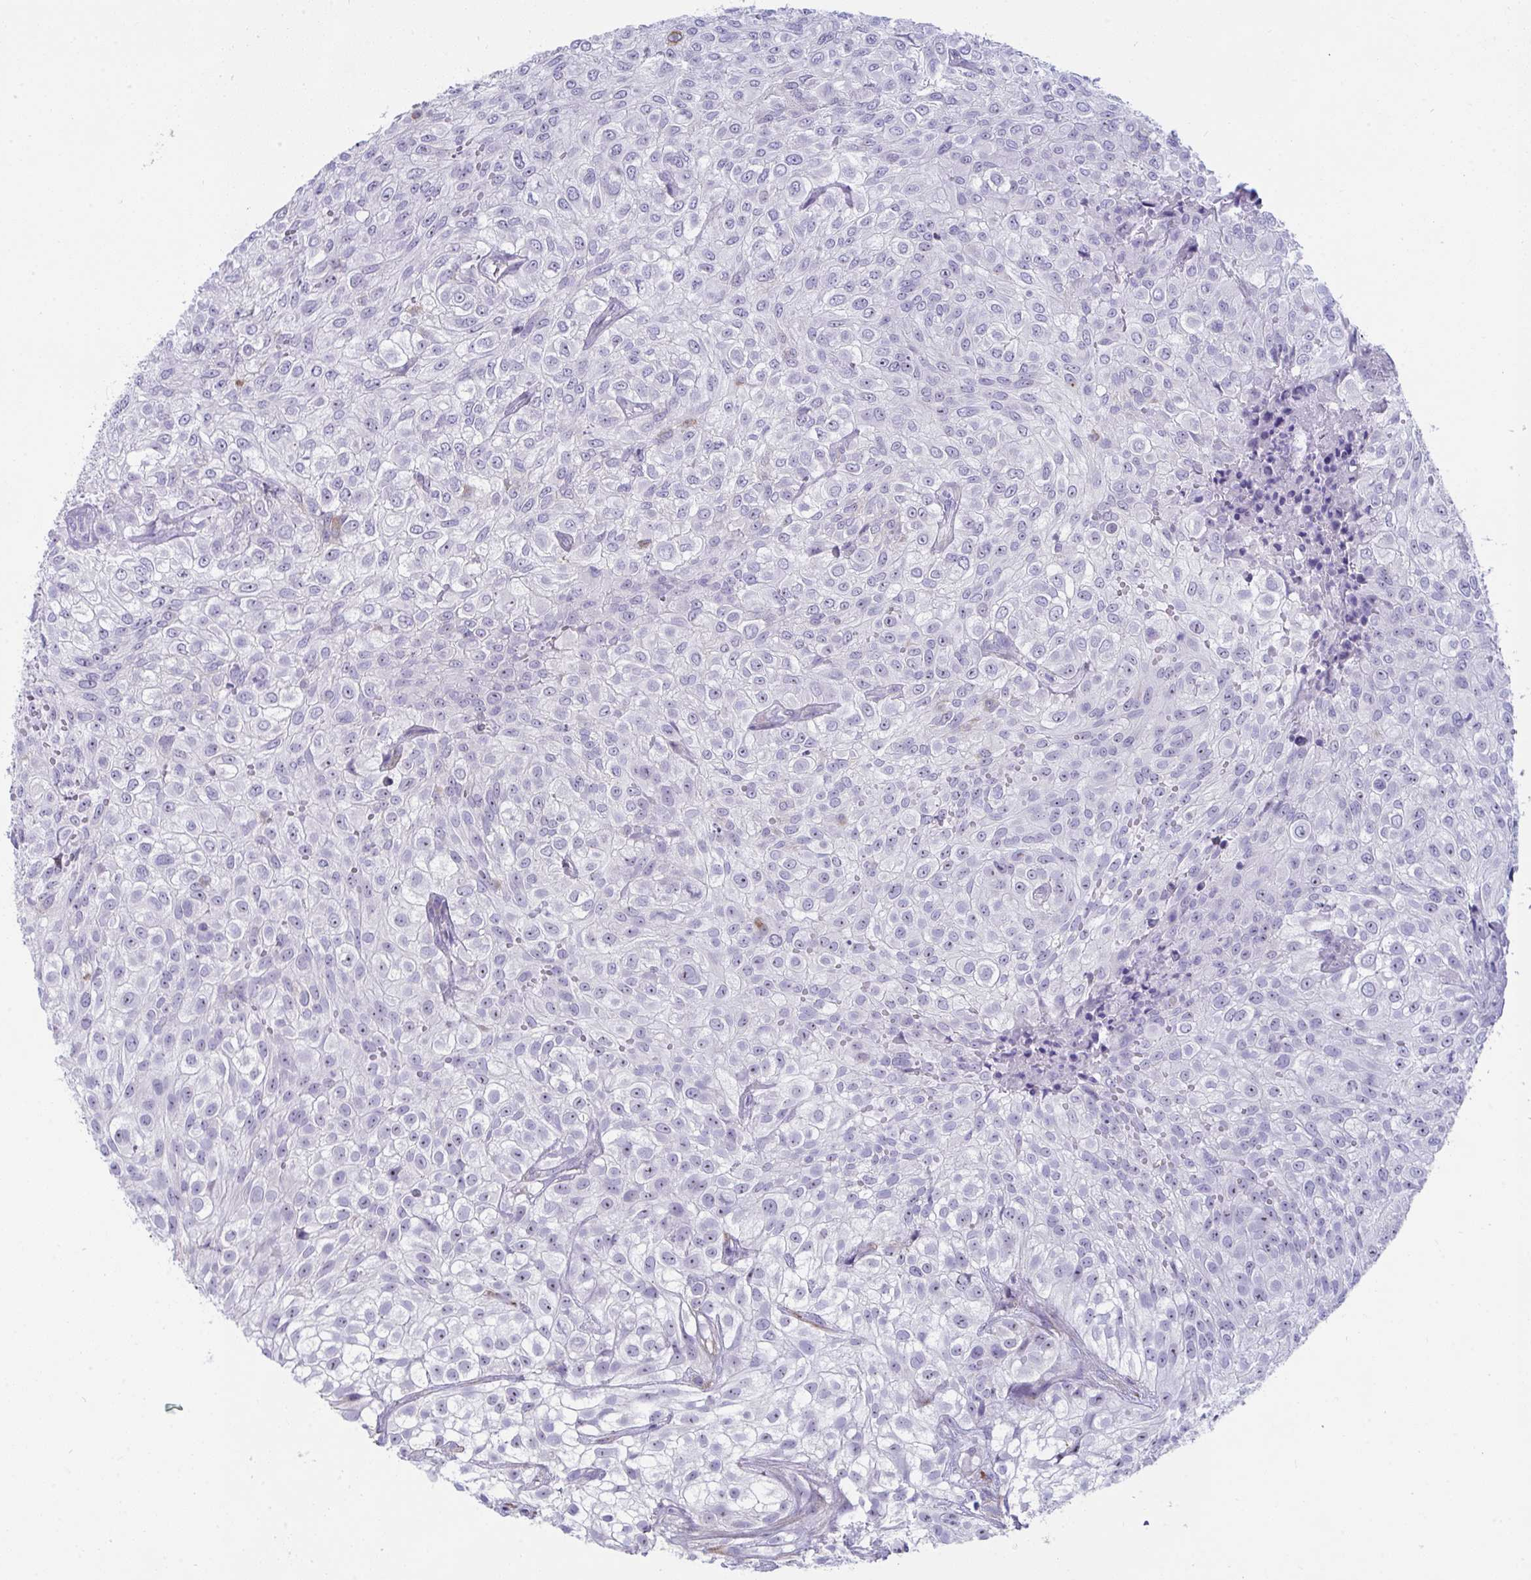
{"staining": {"intensity": "weak", "quantity": "<25%", "location": "nuclear"}, "tissue": "urothelial cancer", "cell_type": "Tumor cells", "image_type": "cancer", "snomed": [{"axis": "morphology", "description": "Urothelial carcinoma, High grade"}, {"axis": "topography", "description": "Urinary bladder"}], "caption": "High magnification brightfield microscopy of urothelial cancer stained with DAB (brown) and counterstained with hematoxylin (blue): tumor cells show no significant expression.", "gene": "LHFPL6", "patient": {"sex": "male", "age": 56}}